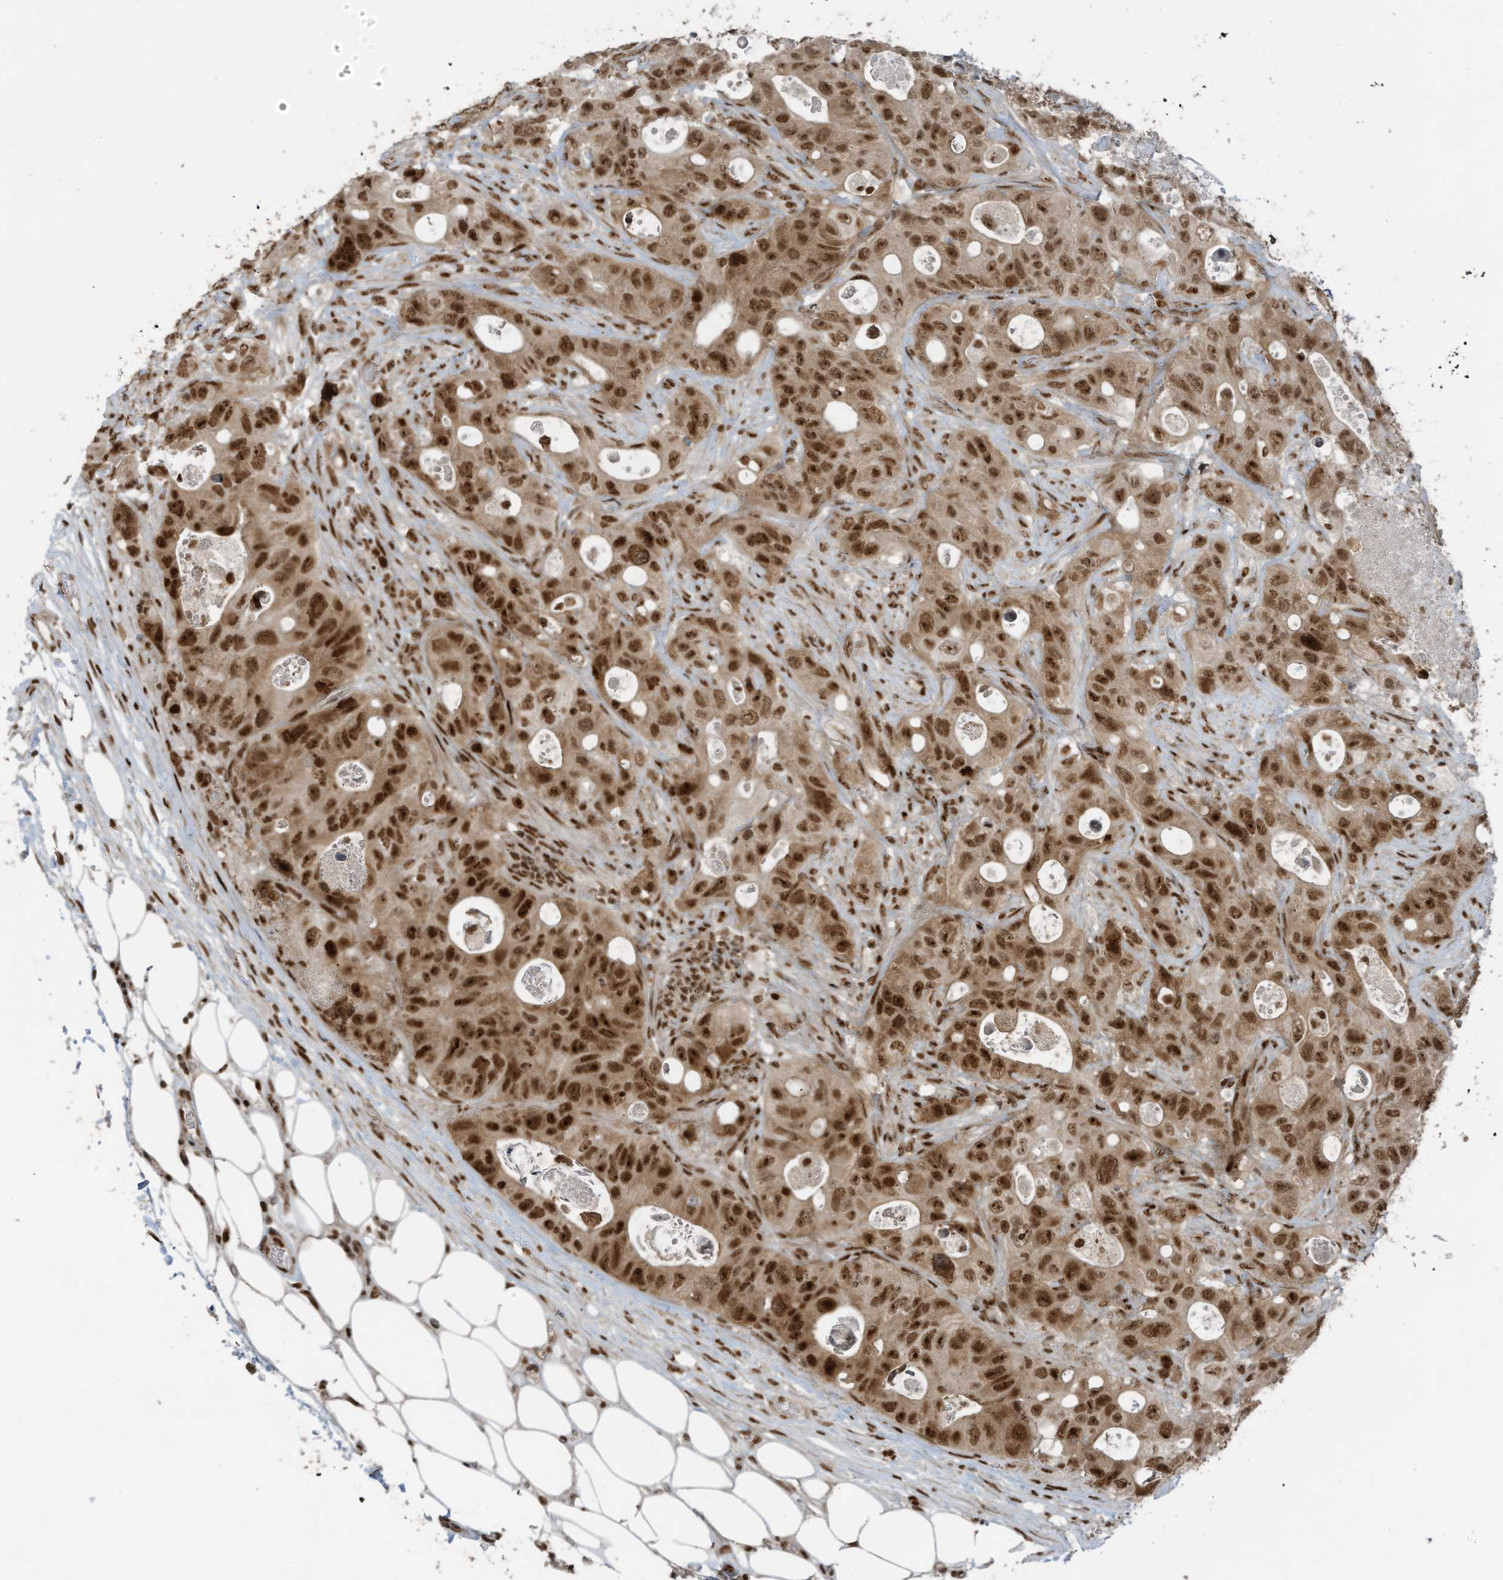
{"staining": {"intensity": "moderate", "quantity": ">75%", "location": "nuclear"}, "tissue": "colorectal cancer", "cell_type": "Tumor cells", "image_type": "cancer", "snomed": [{"axis": "morphology", "description": "Adenocarcinoma, NOS"}, {"axis": "topography", "description": "Colon"}], "caption": "A brown stain labels moderate nuclear staining of a protein in adenocarcinoma (colorectal) tumor cells.", "gene": "PCNP", "patient": {"sex": "female", "age": 46}}